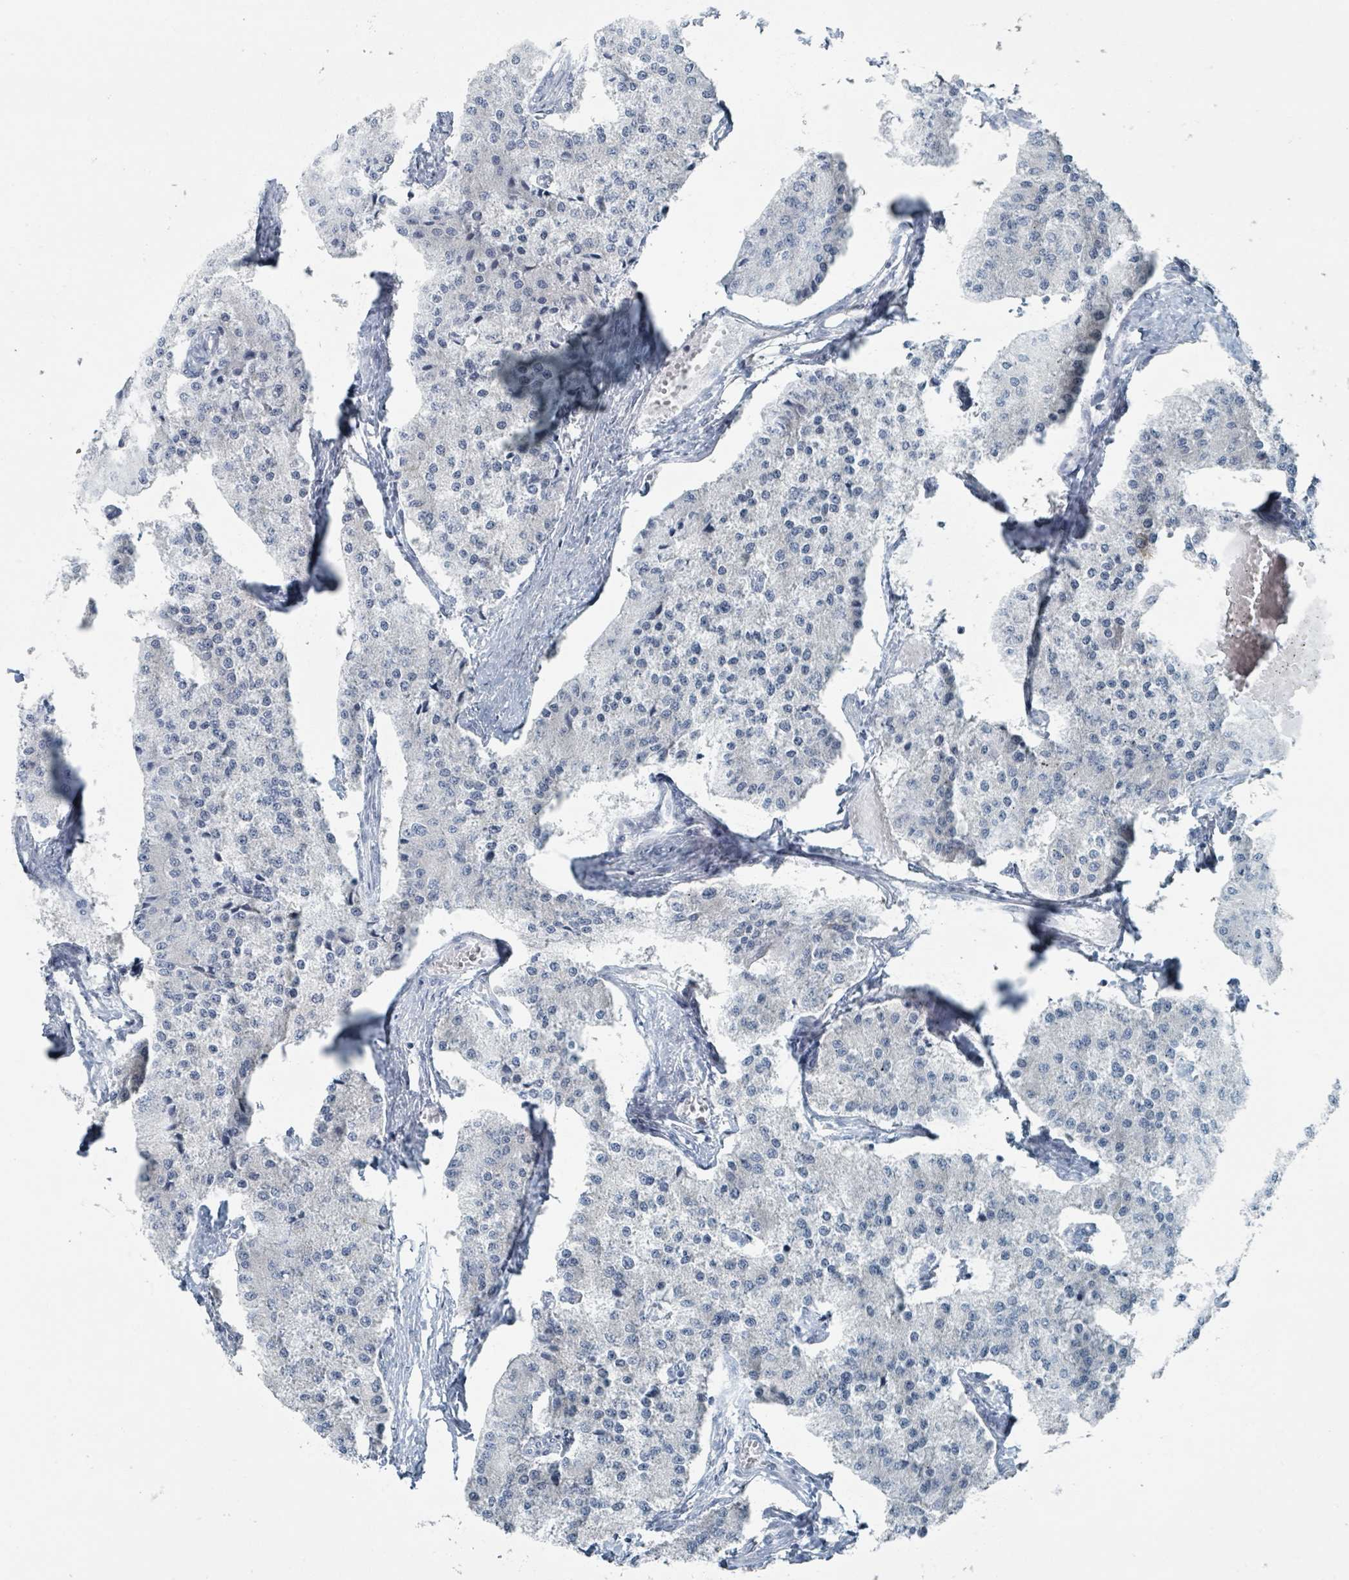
{"staining": {"intensity": "negative", "quantity": "none", "location": "none"}, "tissue": "carcinoid", "cell_type": "Tumor cells", "image_type": "cancer", "snomed": [{"axis": "morphology", "description": "Carcinoid, malignant, NOS"}, {"axis": "topography", "description": "Colon"}], "caption": "DAB (3,3'-diaminobenzidine) immunohistochemical staining of carcinoid displays no significant expression in tumor cells.", "gene": "GAMT", "patient": {"sex": "female", "age": 52}}